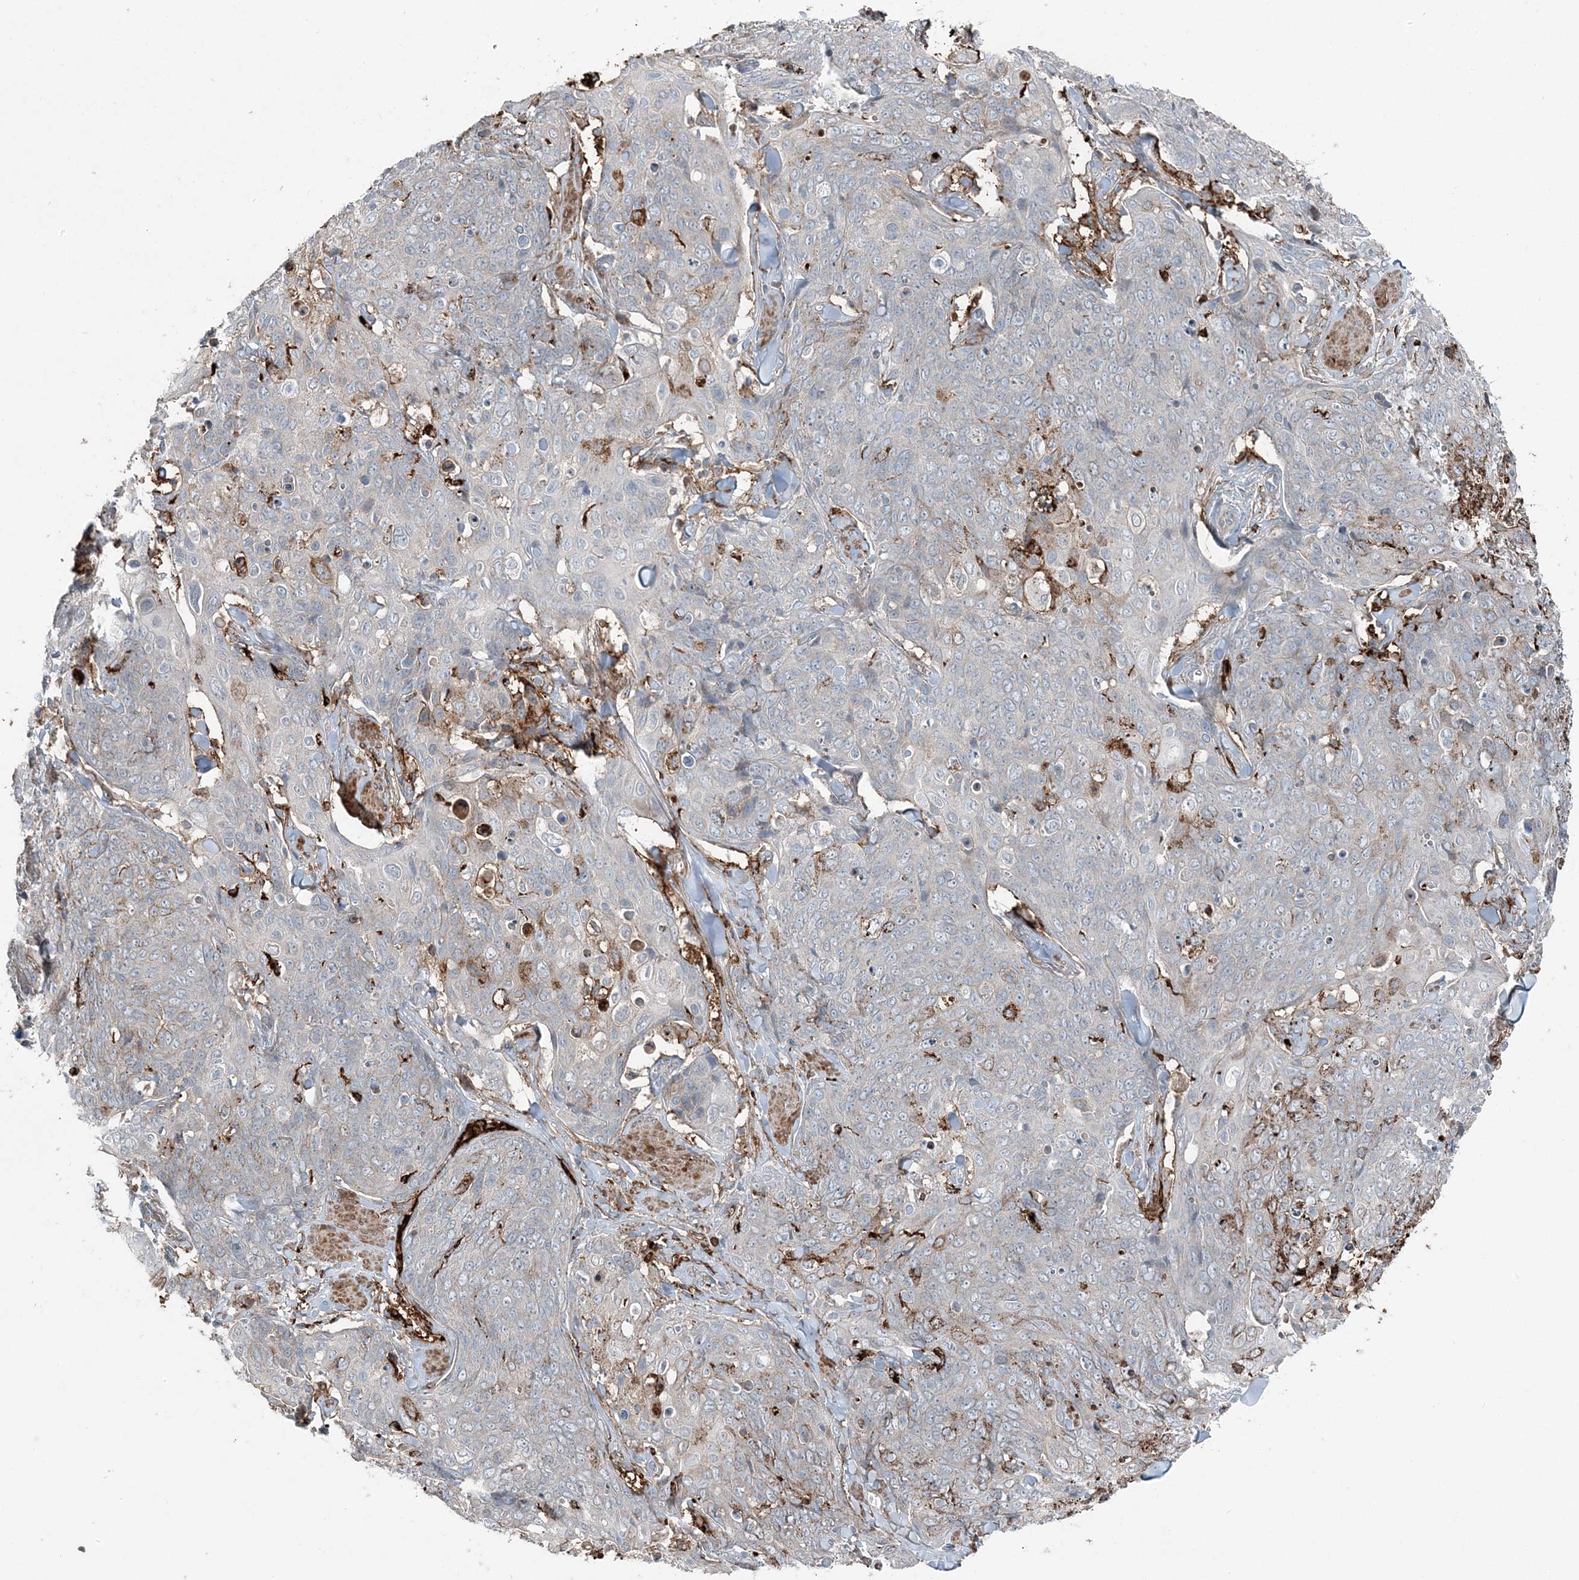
{"staining": {"intensity": "negative", "quantity": "none", "location": "none"}, "tissue": "skin cancer", "cell_type": "Tumor cells", "image_type": "cancer", "snomed": [{"axis": "morphology", "description": "Squamous cell carcinoma, NOS"}, {"axis": "topography", "description": "Skin"}, {"axis": "topography", "description": "Vulva"}], "caption": "Human skin cancer stained for a protein using immunohistochemistry (IHC) exhibits no expression in tumor cells.", "gene": "KY", "patient": {"sex": "female", "age": 85}}